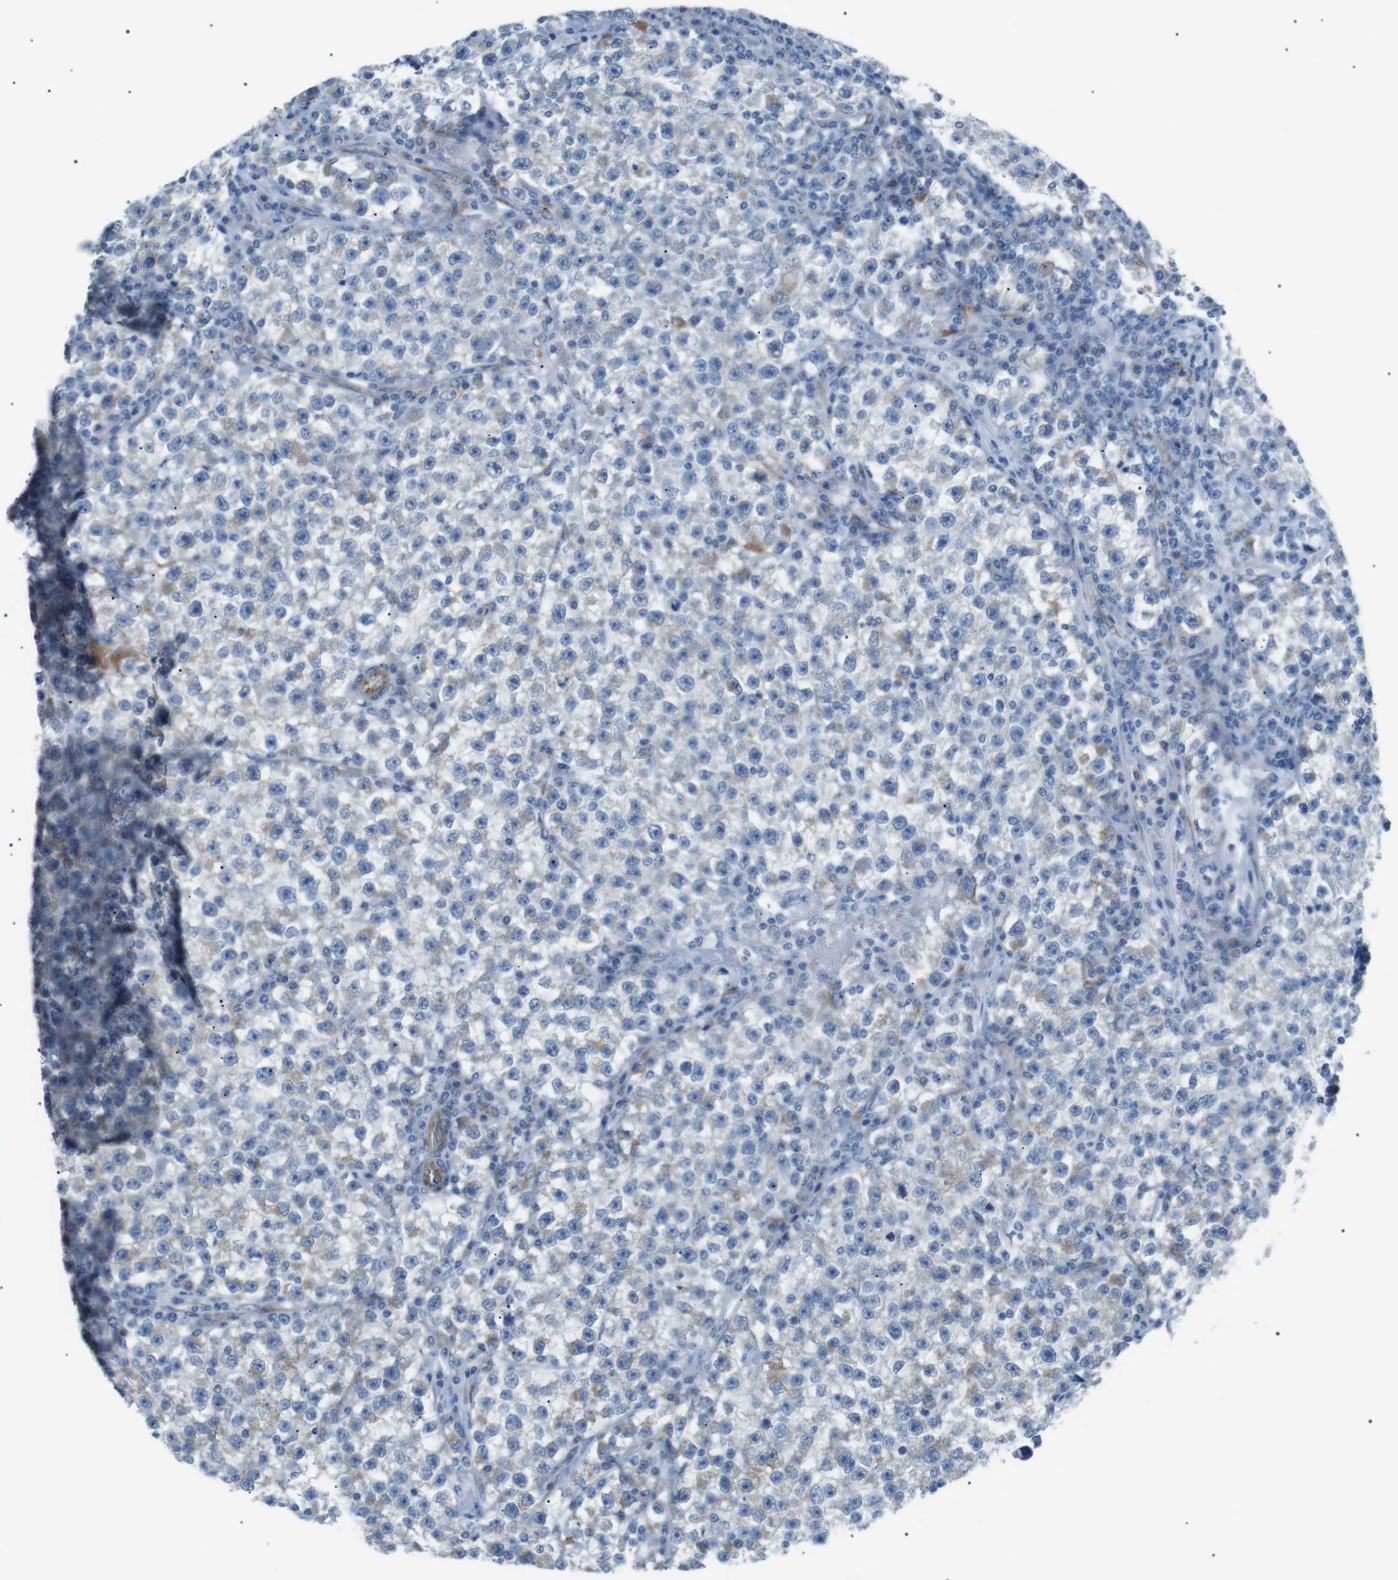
{"staining": {"intensity": "negative", "quantity": "none", "location": "none"}, "tissue": "testis cancer", "cell_type": "Tumor cells", "image_type": "cancer", "snomed": [{"axis": "morphology", "description": "Seminoma, NOS"}, {"axis": "topography", "description": "Testis"}], "caption": "Immunohistochemical staining of human testis cancer (seminoma) shows no significant positivity in tumor cells.", "gene": "MTARC2", "patient": {"sex": "male", "age": 22}}